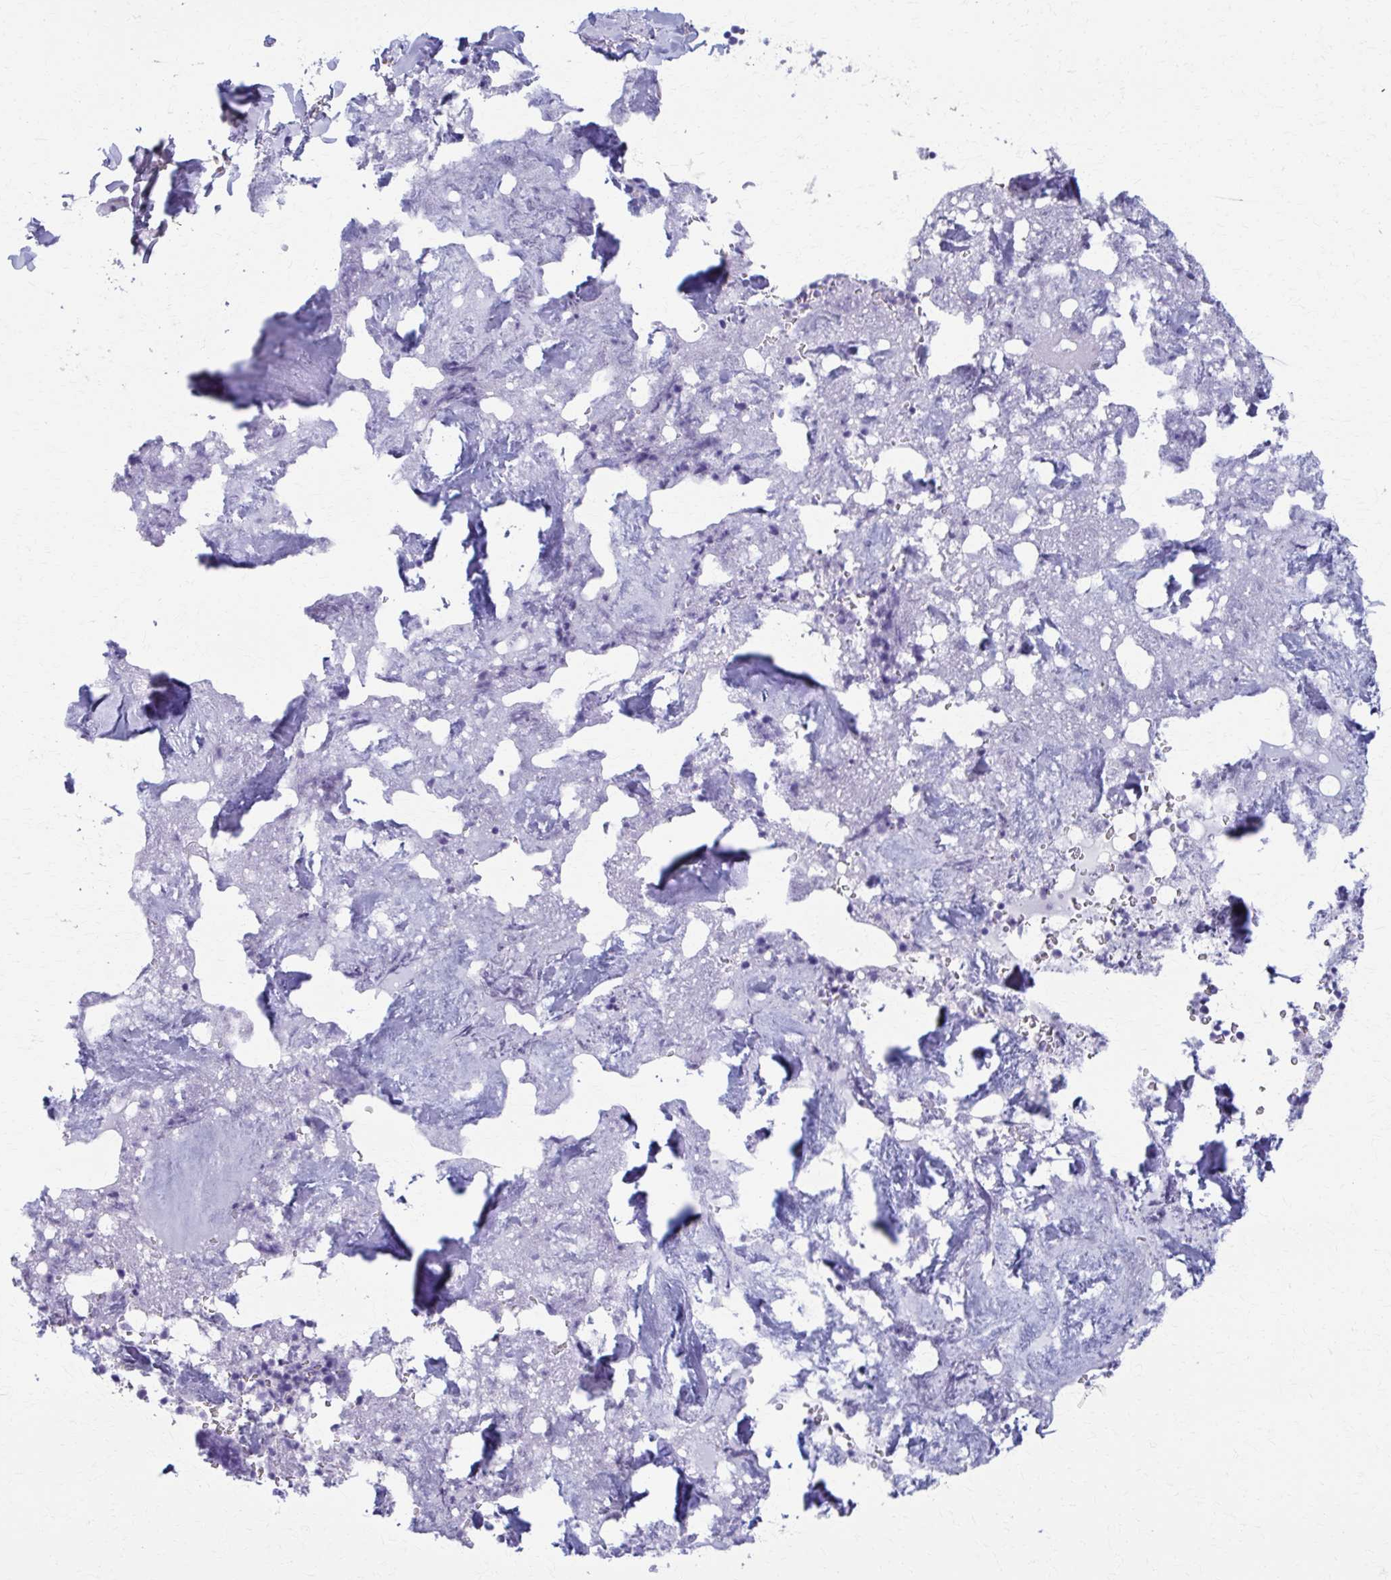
{"staining": {"intensity": "negative", "quantity": "none", "location": "none"}, "tissue": "bone marrow", "cell_type": "Hematopoietic cells", "image_type": "normal", "snomed": [{"axis": "morphology", "description": "Normal tissue, NOS"}, {"axis": "topography", "description": "Bone marrow"}], "caption": "Hematopoietic cells are negative for brown protein staining in benign bone marrow.", "gene": "SPATS2L", "patient": {"sex": "female", "age": 42}}